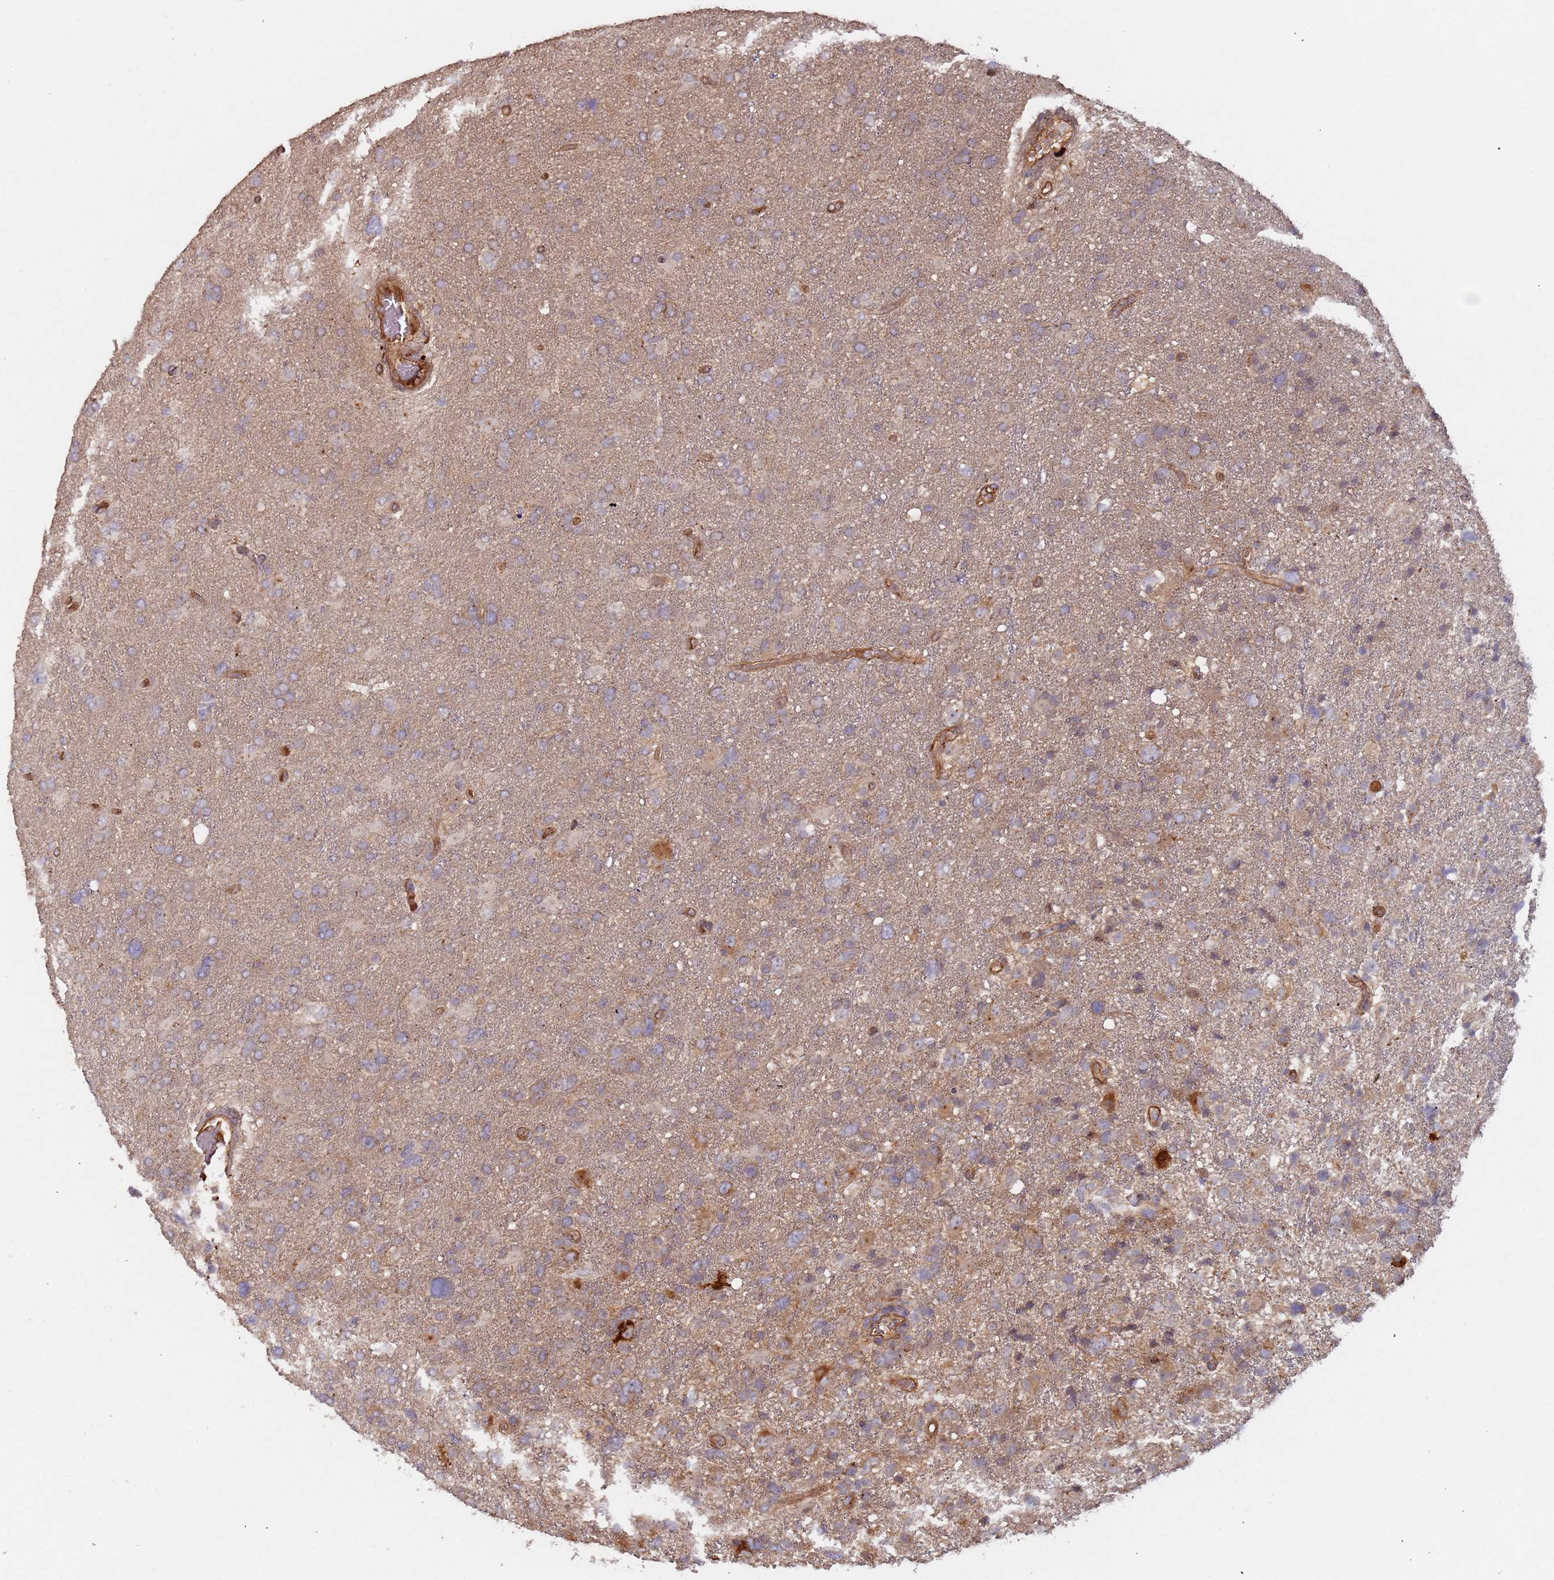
{"staining": {"intensity": "weak", "quantity": "<25%", "location": "cytoplasmic/membranous"}, "tissue": "glioma", "cell_type": "Tumor cells", "image_type": "cancer", "snomed": [{"axis": "morphology", "description": "Glioma, malignant, High grade"}, {"axis": "topography", "description": "Brain"}], "caption": "The IHC image has no significant staining in tumor cells of glioma tissue.", "gene": "KANSL1L", "patient": {"sex": "male", "age": 61}}